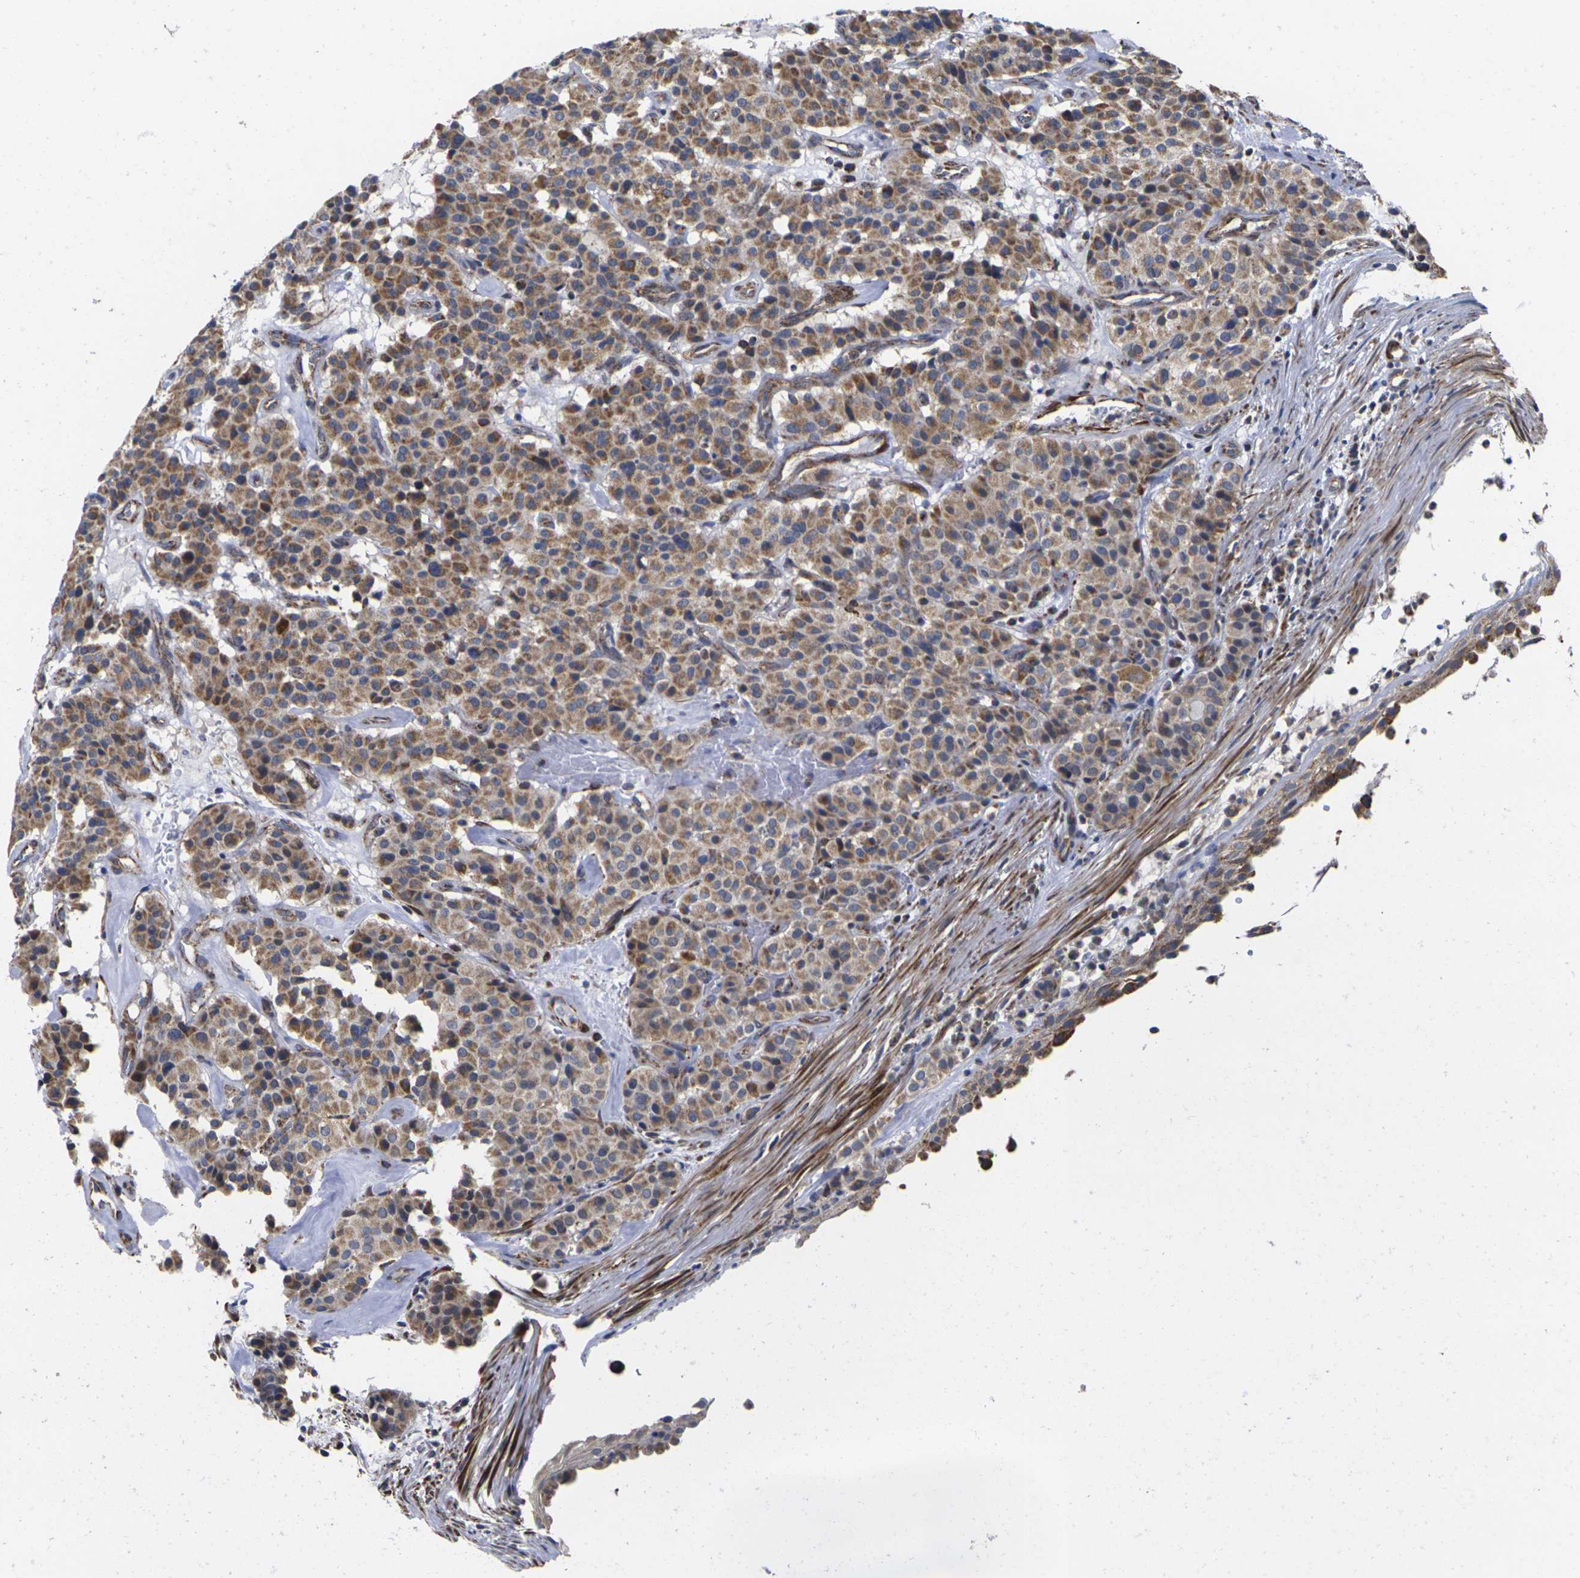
{"staining": {"intensity": "moderate", "quantity": ">75%", "location": "cytoplasmic/membranous"}, "tissue": "carcinoid", "cell_type": "Tumor cells", "image_type": "cancer", "snomed": [{"axis": "morphology", "description": "Carcinoid, malignant, NOS"}, {"axis": "topography", "description": "Lung"}], "caption": "This photomicrograph demonstrates IHC staining of human carcinoid, with medium moderate cytoplasmic/membranous expression in approximately >75% of tumor cells.", "gene": "P2RY11", "patient": {"sex": "male", "age": 30}}